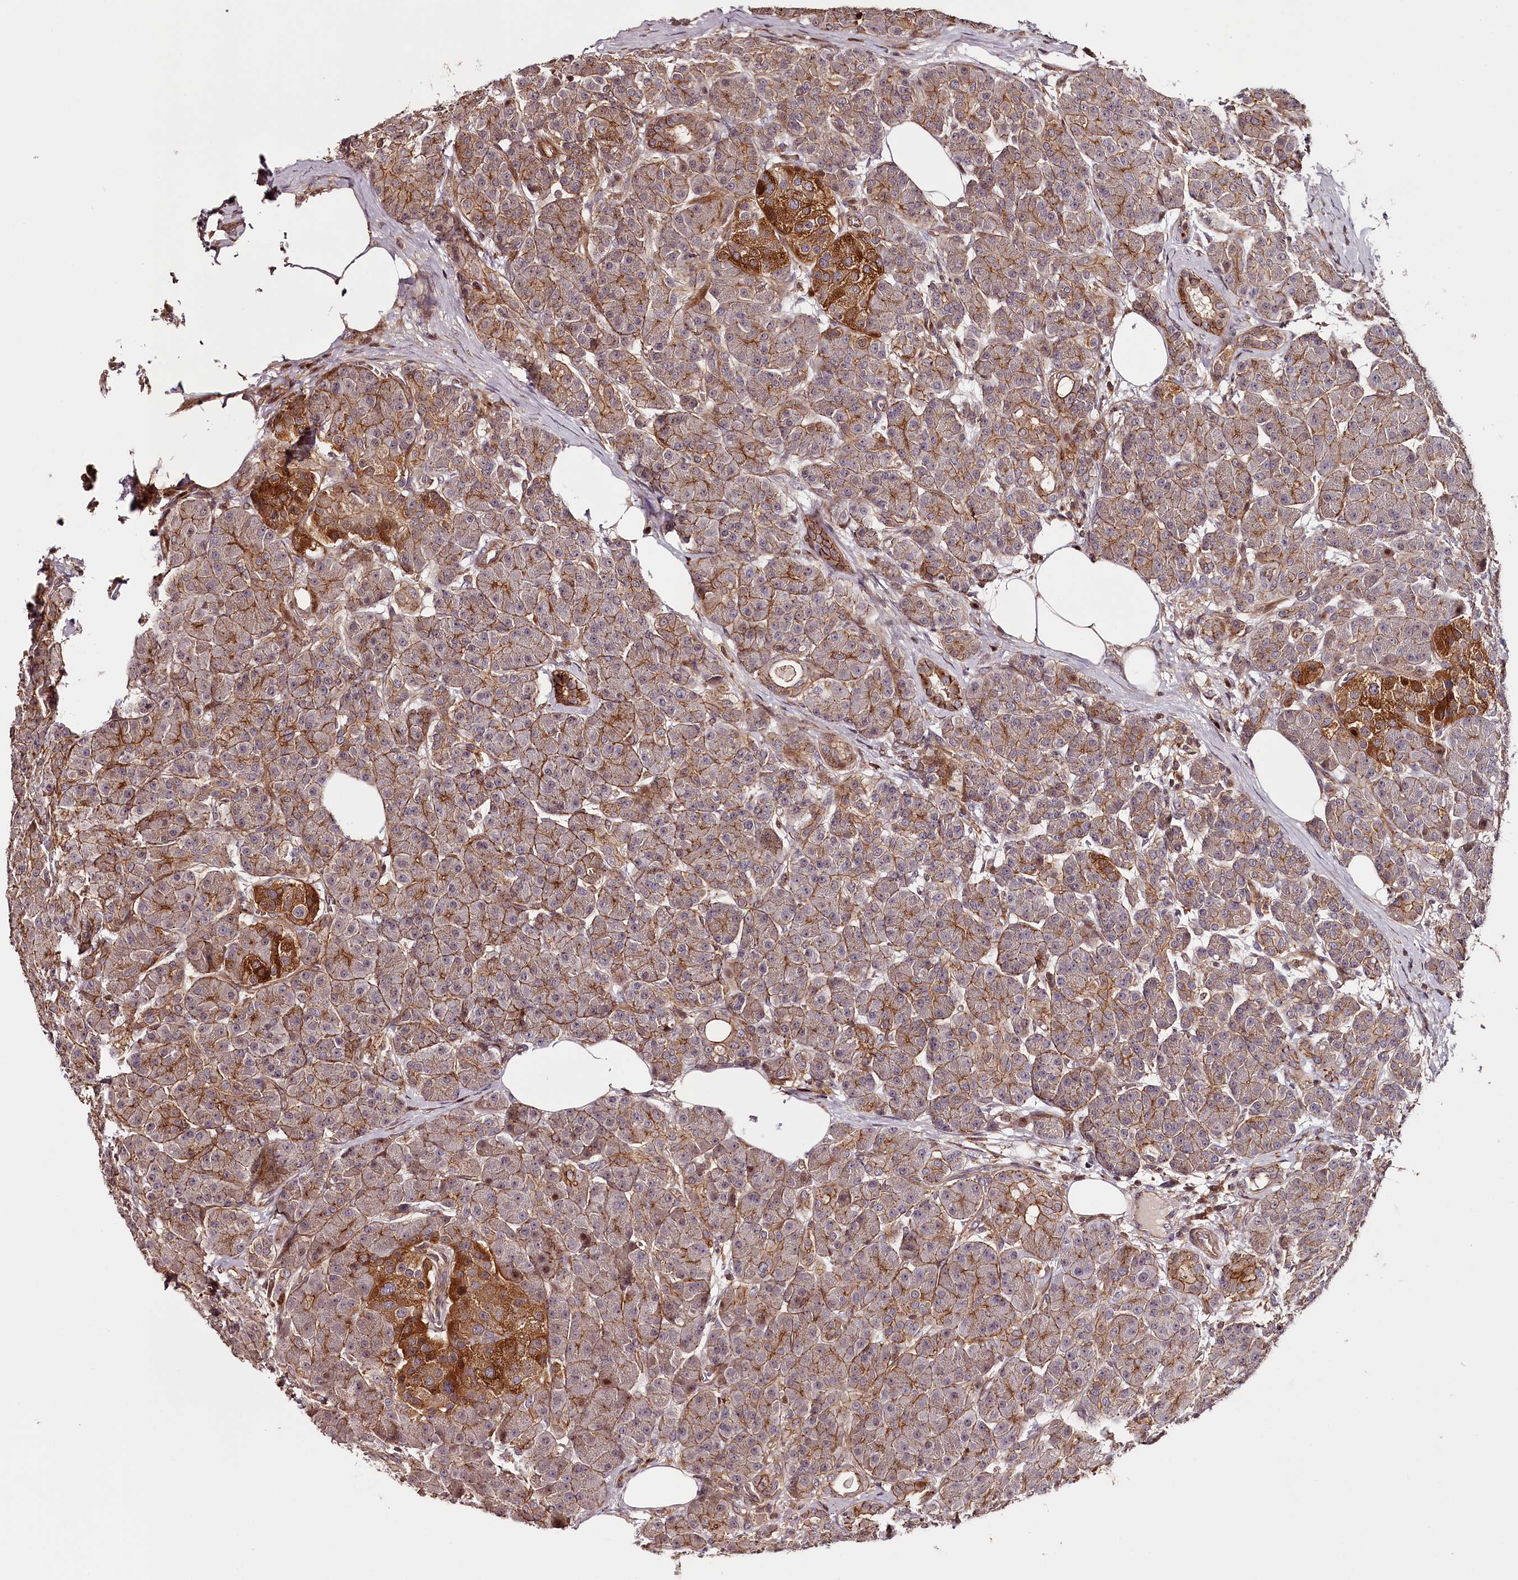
{"staining": {"intensity": "moderate", "quantity": ">75%", "location": "cytoplasmic/membranous"}, "tissue": "pancreas", "cell_type": "Exocrine glandular cells", "image_type": "normal", "snomed": [{"axis": "morphology", "description": "Normal tissue, NOS"}, {"axis": "topography", "description": "Pancreas"}], "caption": "The image exhibits a brown stain indicating the presence of a protein in the cytoplasmic/membranous of exocrine glandular cells in pancreas. (IHC, brightfield microscopy, high magnification).", "gene": "KIF14", "patient": {"sex": "male", "age": 63}}